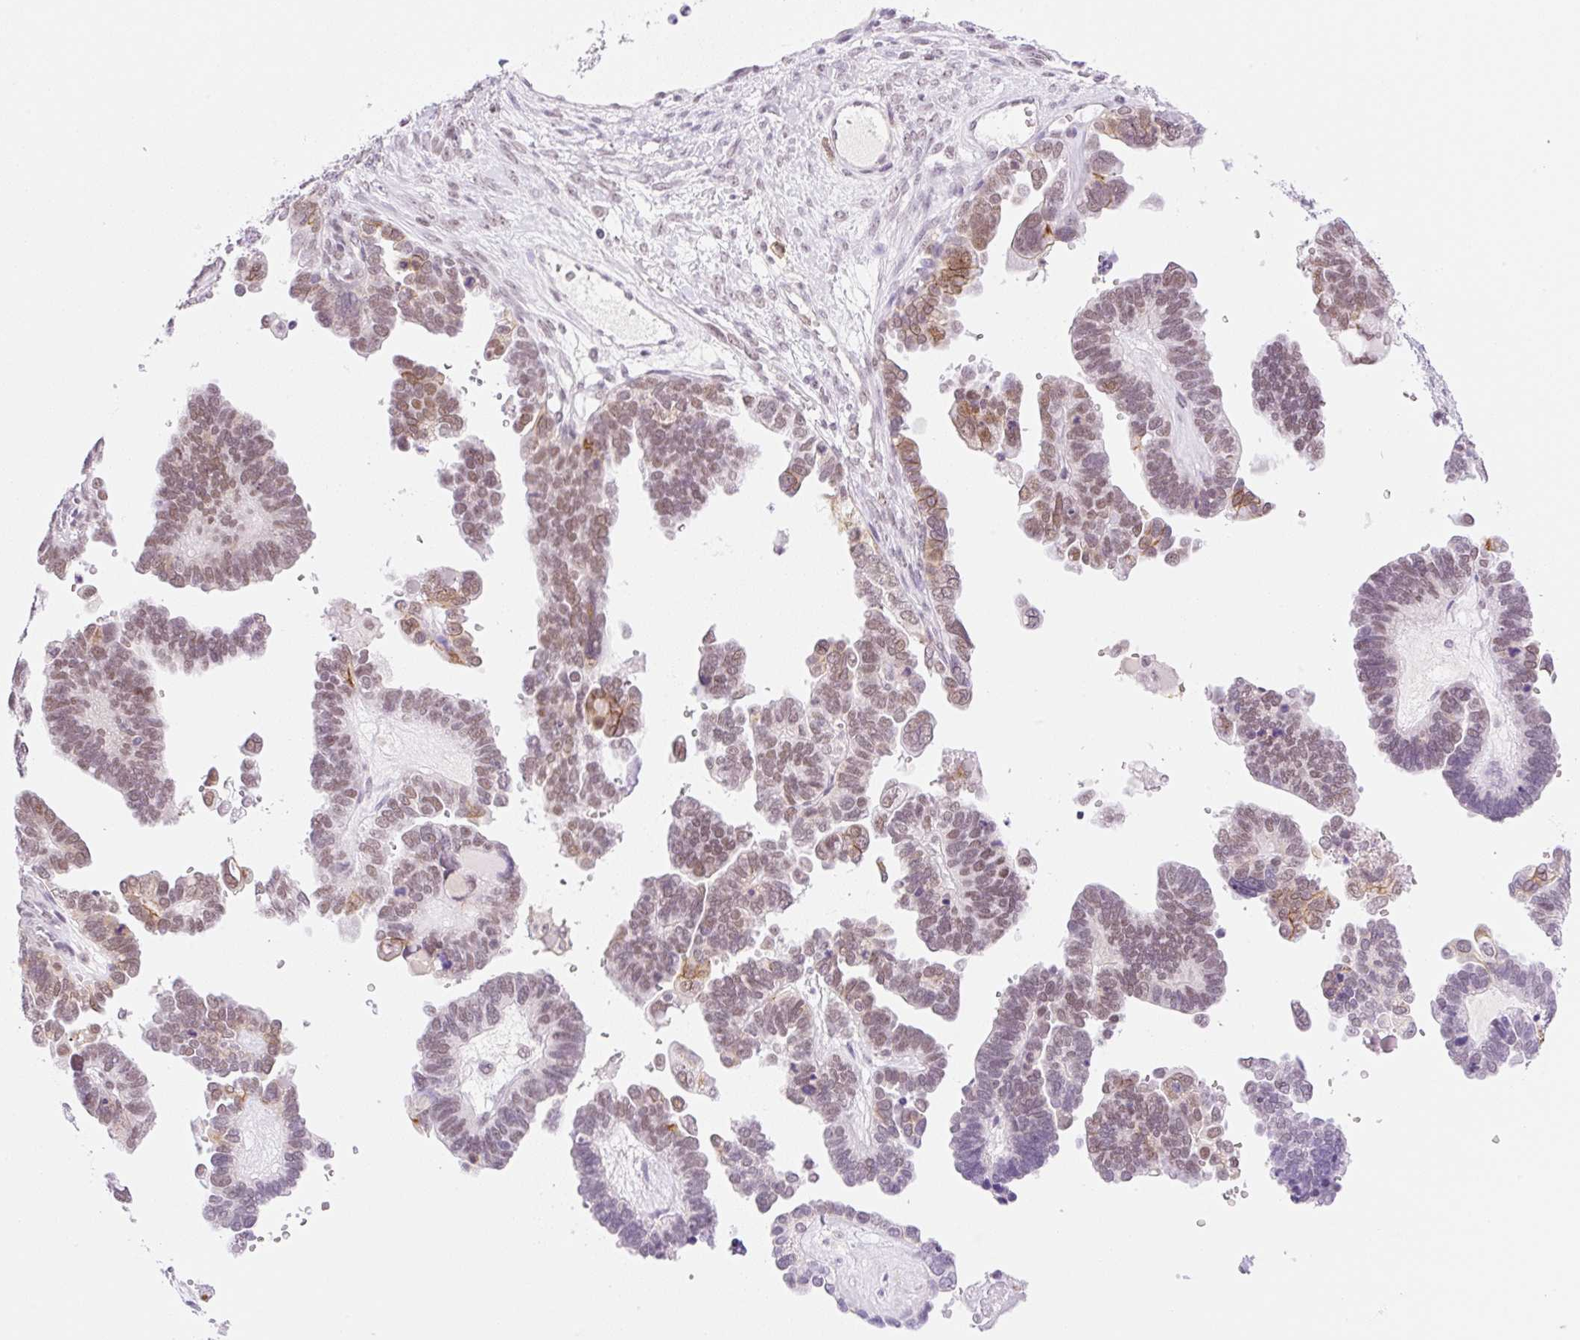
{"staining": {"intensity": "moderate", "quantity": ">75%", "location": "cytoplasmic/membranous,nuclear"}, "tissue": "ovarian cancer", "cell_type": "Tumor cells", "image_type": "cancer", "snomed": [{"axis": "morphology", "description": "Cystadenocarcinoma, serous, NOS"}, {"axis": "topography", "description": "Ovary"}], "caption": "Brown immunohistochemical staining in ovarian cancer exhibits moderate cytoplasmic/membranous and nuclear staining in about >75% of tumor cells.", "gene": "PALM3", "patient": {"sex": "female", "age": 51}}